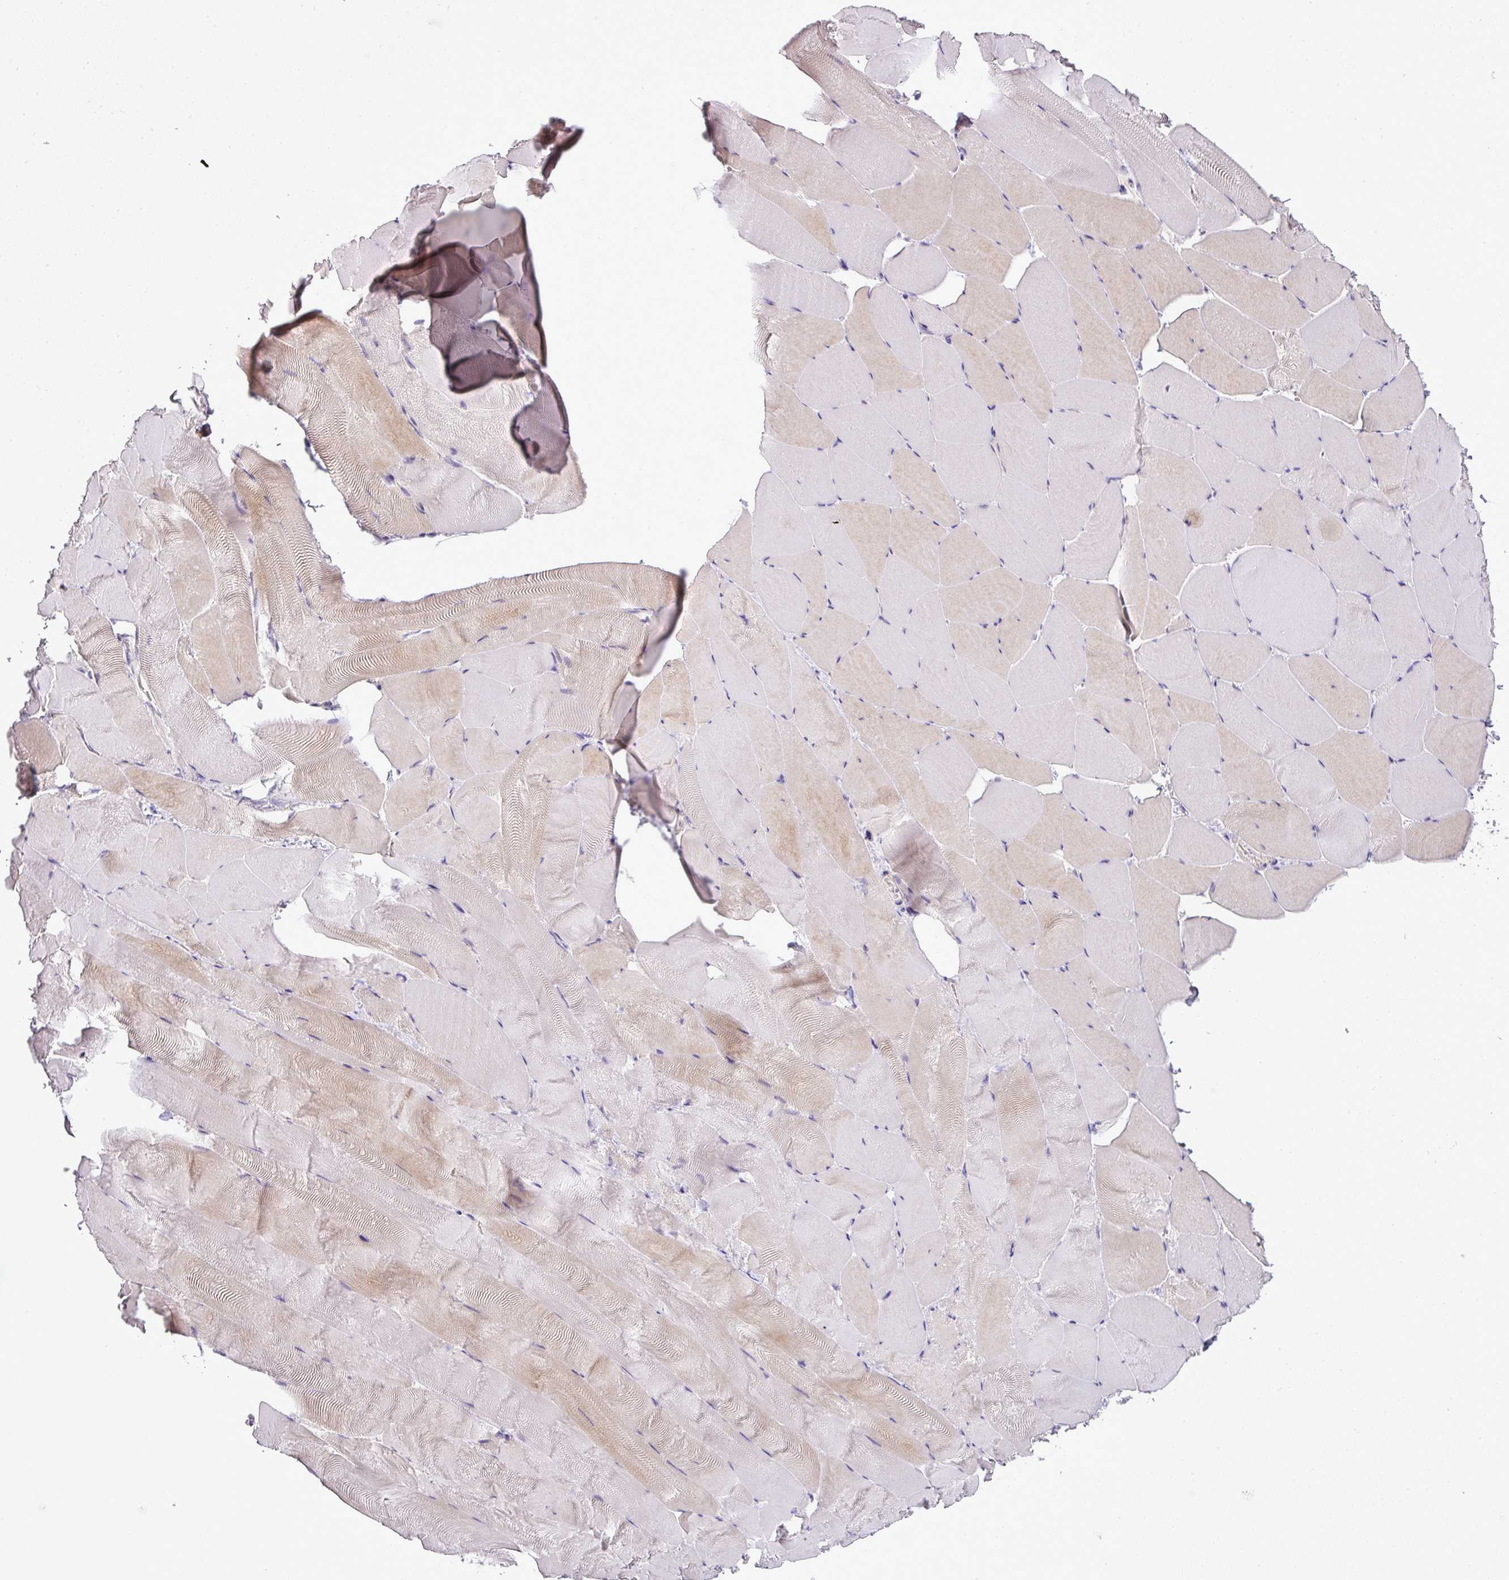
{"staining": {"intensity": "weak", "quantity": "<25%", "location": "cytoplasmic/membranous"}, "tissue": "skeletal muscle", "cell_type": "Myocytes", "image_type": "normal", "snomed": [{"axis": "morphology", "description": "Normal tissue, NOS"}, {"axis": "topography", "description": "Skeletal muscle"}], "caption": "Unremarkable skeletal muscle was stained to show a protein in brown. There is no significant positivity in myocytes. The staining was performed using DAB (3,3'-diaminobenzidine) to visualize the protein expression in brown, while the nuclei were stained in blue with hematoxylin (Magnification: 20x).", "gene": "BRINP2", "patient": {"sex": "female", "age": 64}}